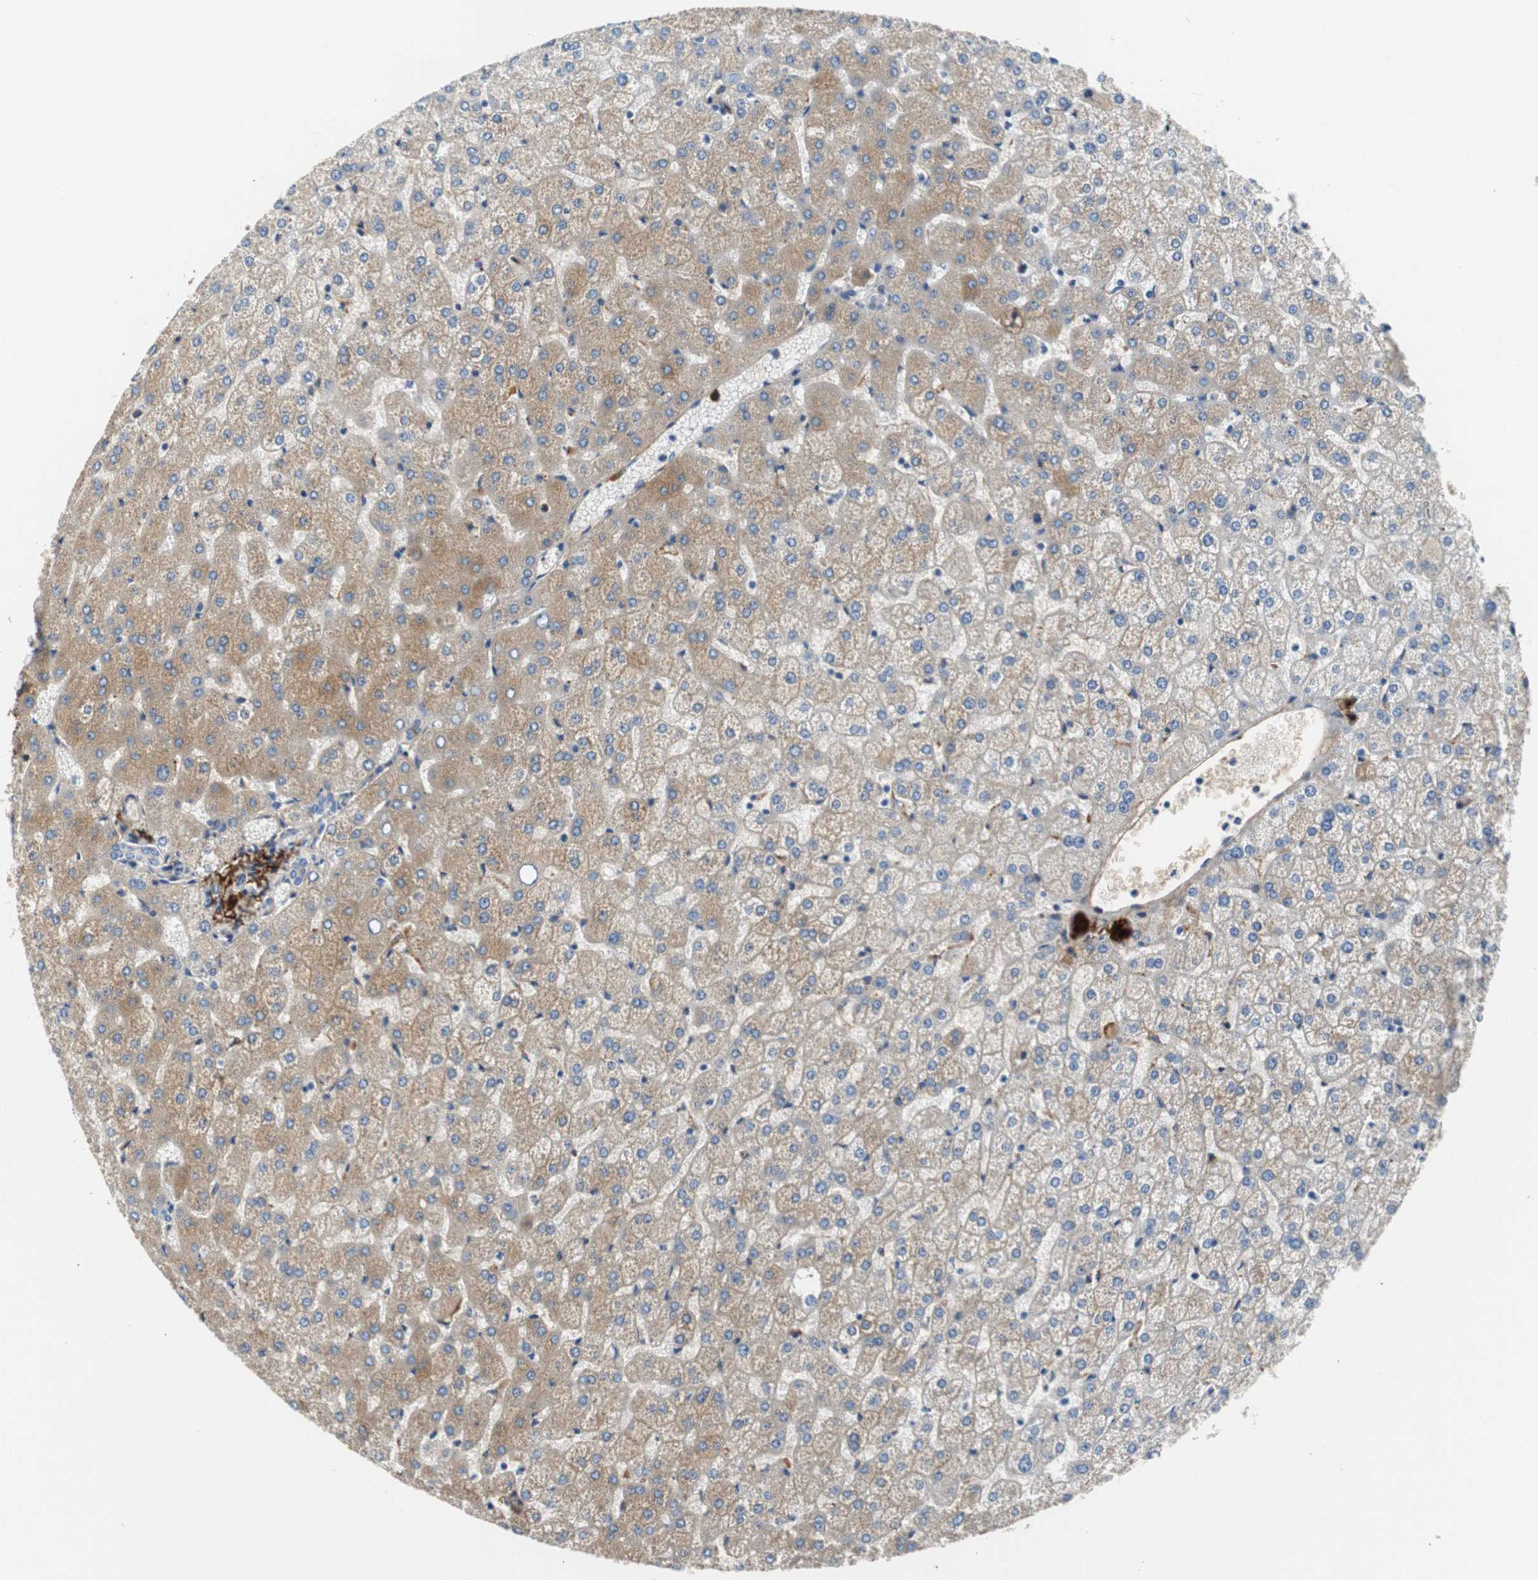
{"staining": {"intensity": "weak", "quantity": "25%-75%", "location": "cytoplasmic/membranous"}, "tissue": "liver", "cell_type": "Cholangiocytes", "image_type": "normal", "snomed": [{"axis": "morphology", "description": "Normal tissue, NOS"}, {"axis": "topography", "description": "Liver"}], "caption": "Immunohistochemical staining of unremarkable liver displays 25%-75% levels of weak cytoplasmic/membranous protein staining in about 25%-75% of cholangiocytes.", "gene": "APCS", "patient": {"sex": "female", "age": 32}}